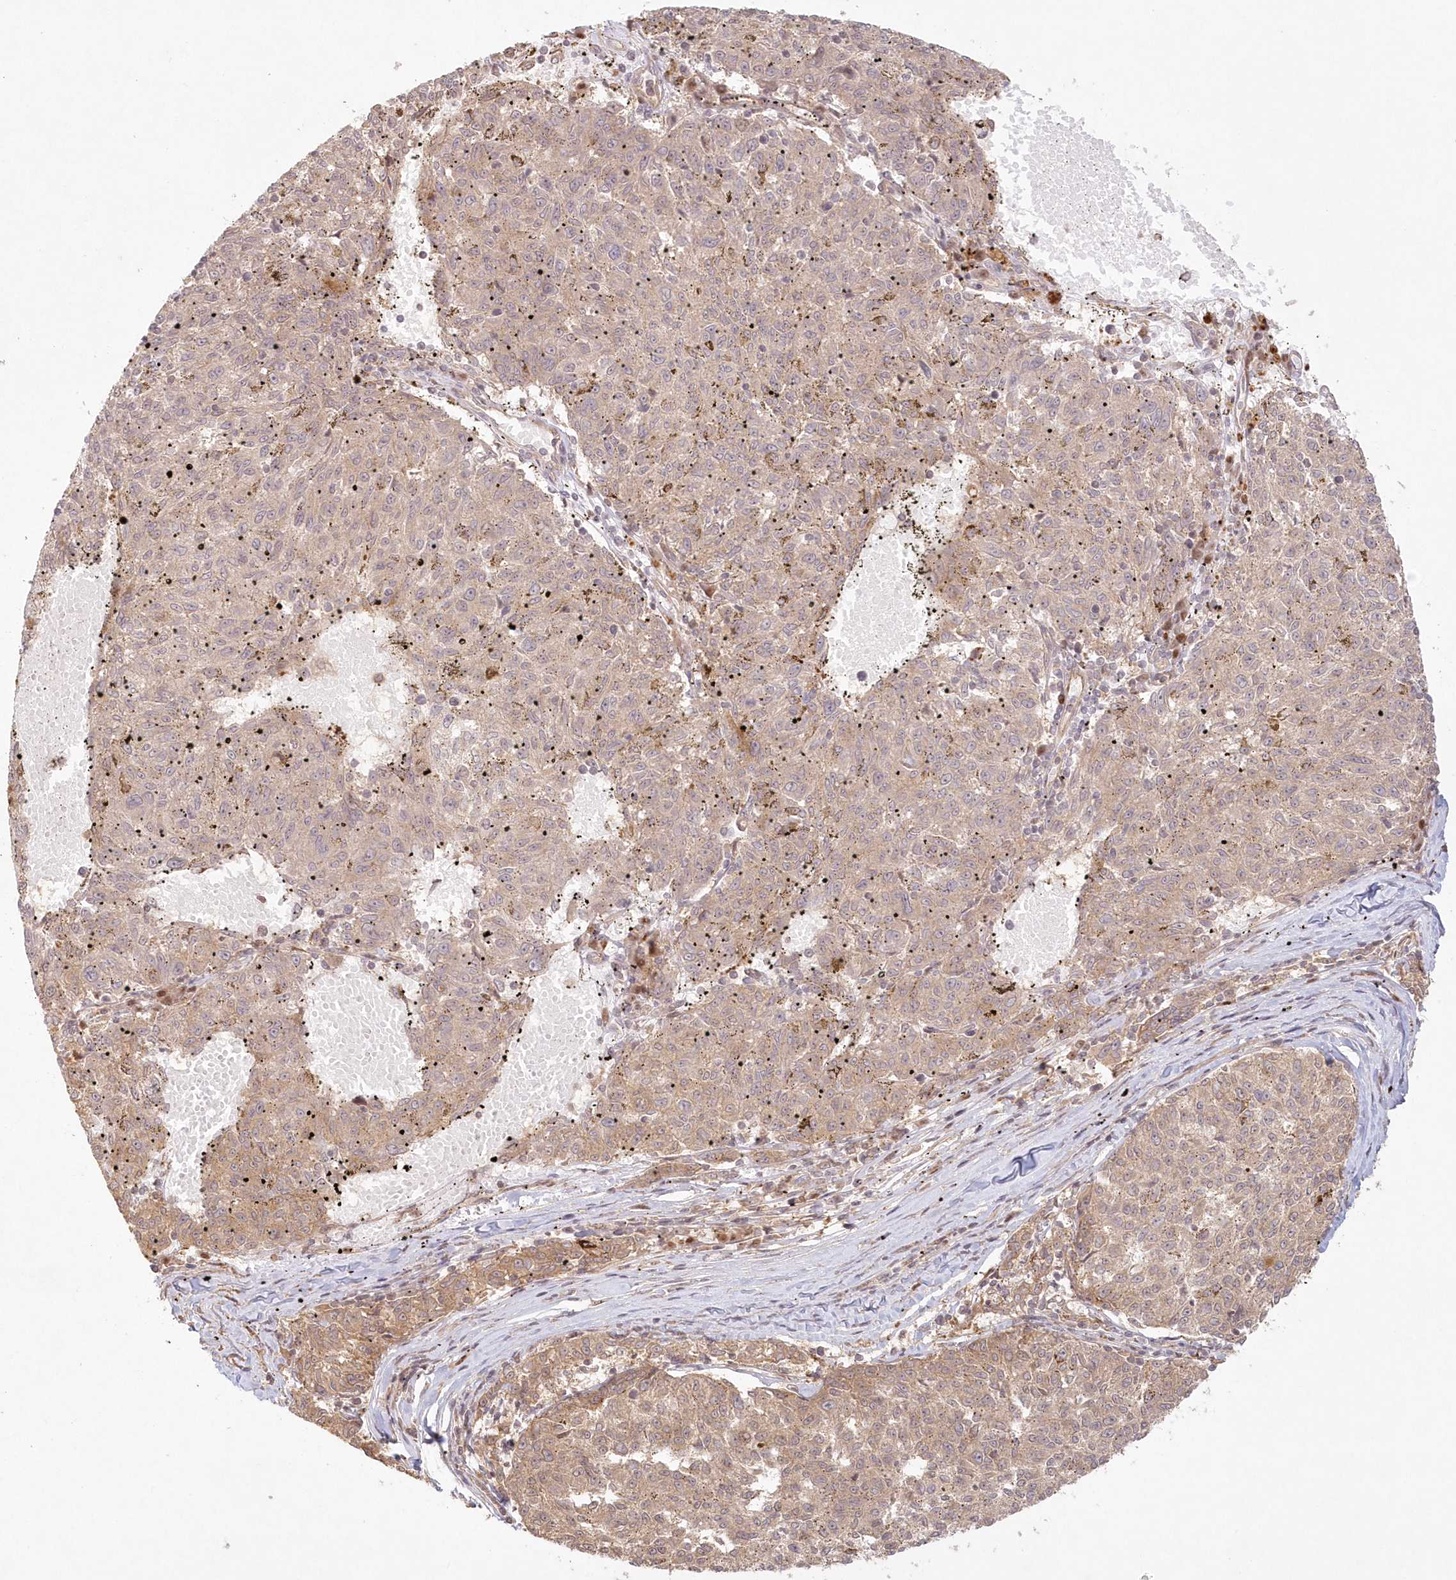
{"staining": {"intensity": "weak", "quantity": ">75%", "location": "cytoplasmic/membranous"}, "tissue": "melanoma", "cell_type": "Tumor cells", "image_type": "cancer", "snomed": [{"axis": "morphology", "description": "Malignant melanoma, NOS"}, {"axis": "topography", "description": "Skin"}], "caption": "A high-resolution image shows IHC staining of melanoma, which displays weak cytoplasmic/membranous expression in about >75% of tumor cells. The staining was performed using DAB (3,3'-diaminobenzidine) to visualize the protein expression in brown, while the nuclei were stained in blue with hematoxylin (Magnification: 20x).", "gene": "KIAA0232", "patient": {"sex": "female", "age": 72}}